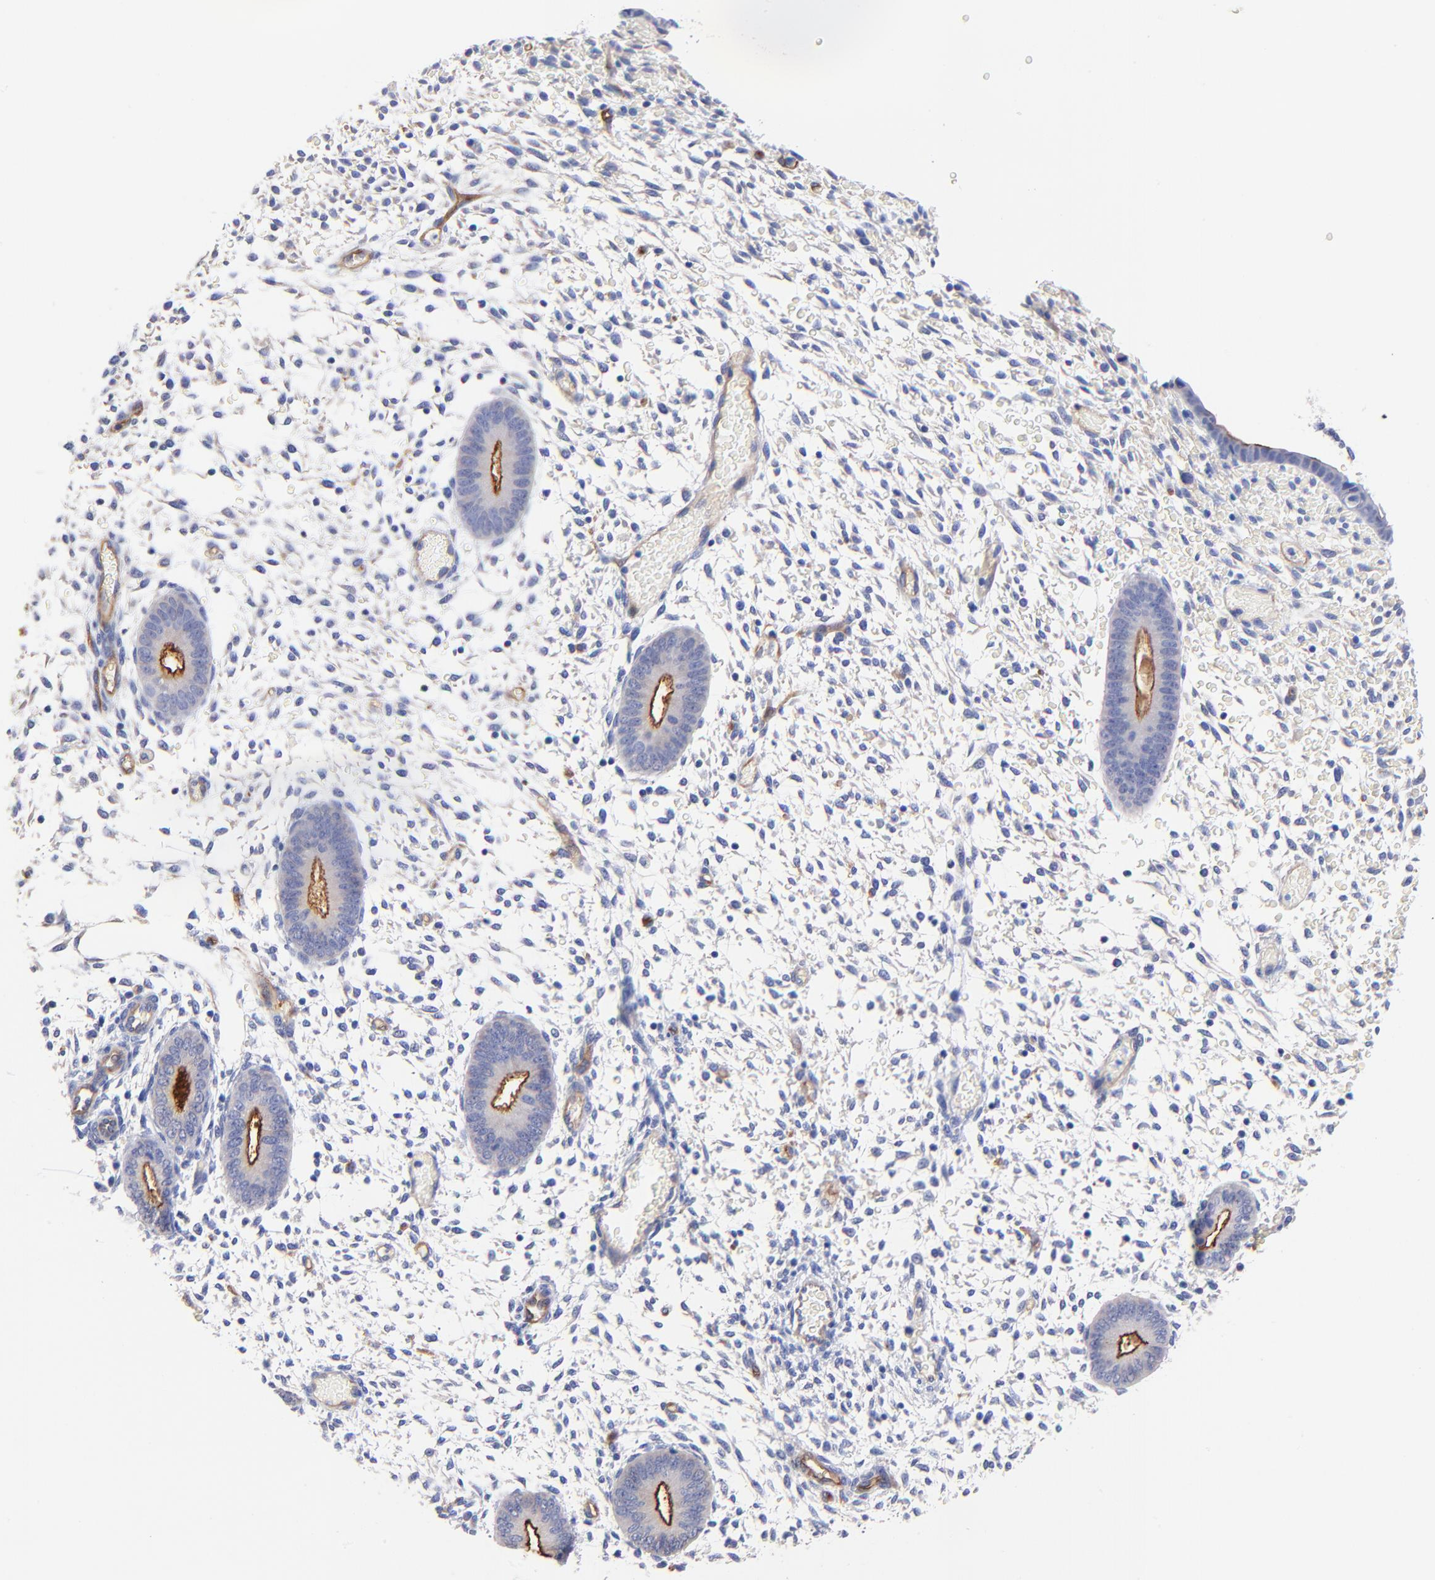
{"staining": {"intensity": "negative", "quantity": "none", "location": "none"}, "tissue": "endometrium", "cell_type": "Cells in endometrial stroma", "image_type": "normal", "snomed": [{"axis": "morphology", "description": "Normal tissue, NOS"}, {"axis": "topography", "description": "Endometrium"}], "caption": "This is an IHC photomicrograph of normal endometrium. There is no positivity in cells in endometrial stroma.", "gene": "SLC44A2", "patient": {"sex": "female", "age": 42}}